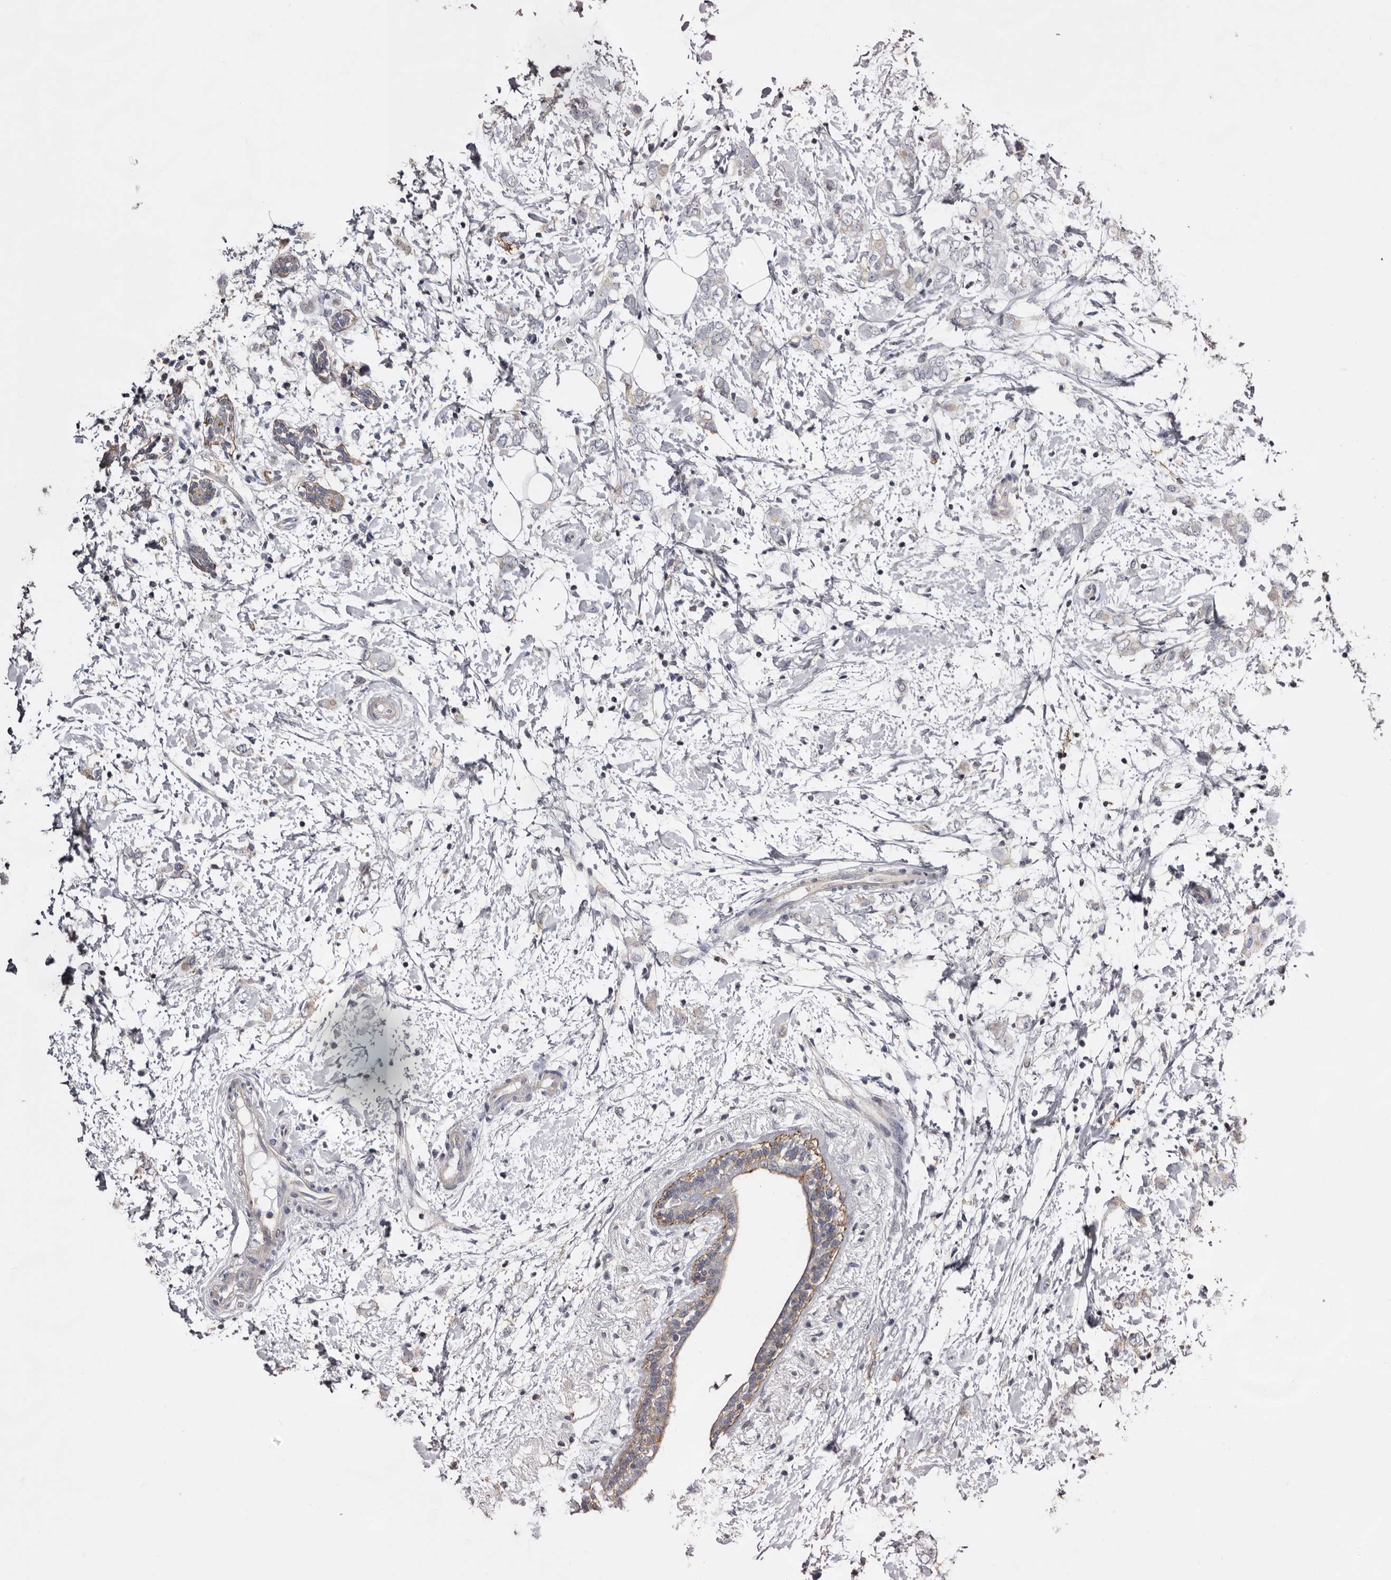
{"staining": {"intensity": "negative", "quantity": "none", "location": "none"}, "tissue": "breast cancer", "cell_type": "Tumor cells", "image_type": "cancer", "snomed": [{"axis": "morphology", "description": "Normal tissue, NOS"}, {"axis": "morphology", "description": "Lobular carcinoma"}, {"axis": "topography", "description": "Breast"}], "caption": "The micrograph demonstrates no staining of tumor cells in breast lobular carcinoma.", "gene": "LAD1", "patient": {"sex": "female", "age": 47}}